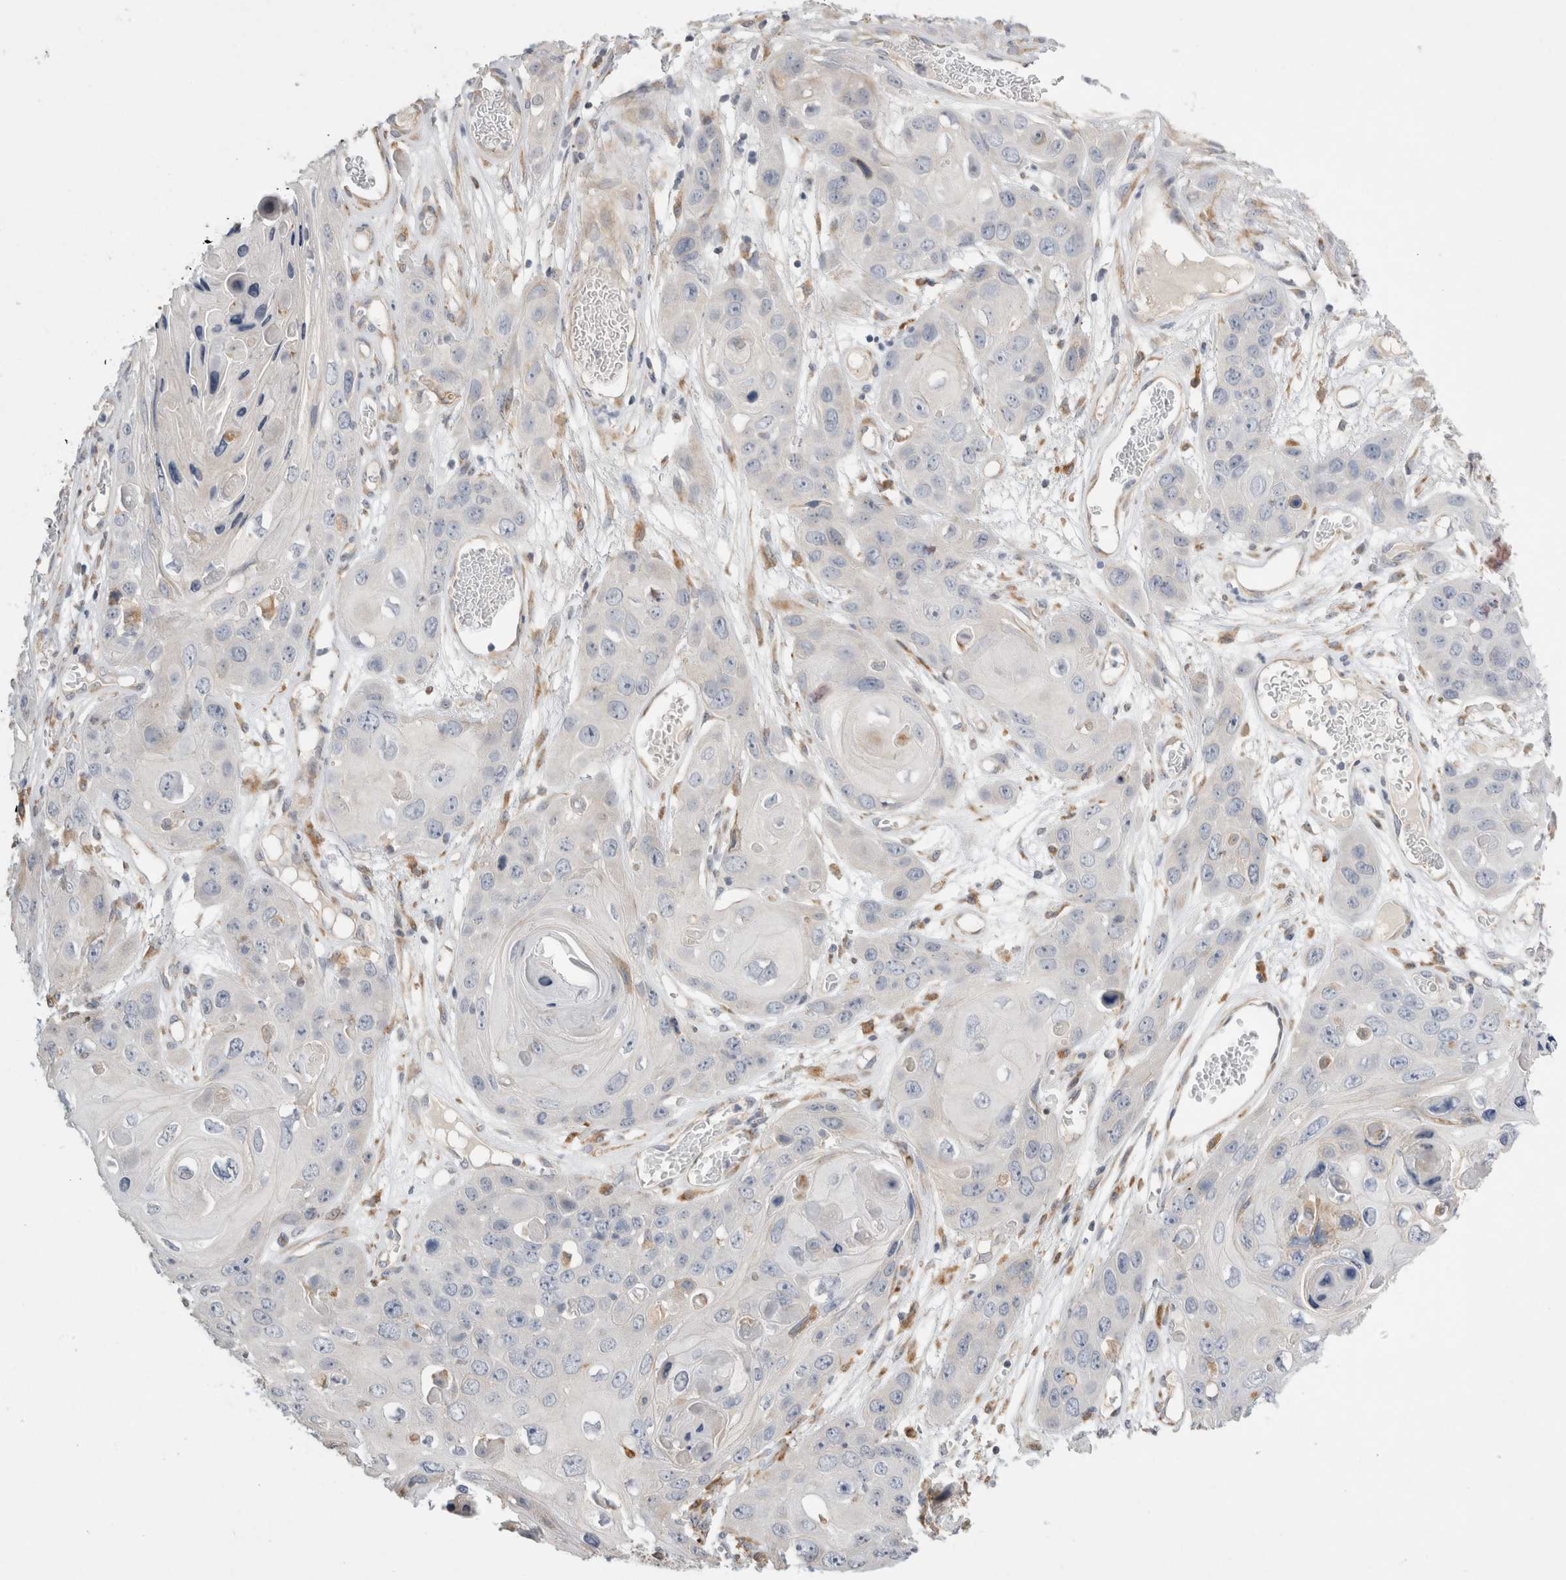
{"staining": {"intensity": "negative", "quantity": "none", "location": "none"}, "tissue": "skin cancer", "cell_type": "Tumor cells", "image_type": "cancer", "snomed": [{"axis": "morphology", "description": "Squamous cell carcinoma, NOS"}, {"axis": "topography", "description": "Skin"}], "caption": "Immunohistochemical staining of squamous cell carcinoma (skin) demonstrates no significant expression in tumor cells.", "gene": "TRMT9B", "patient": {"sex": "male", "age": 55}}